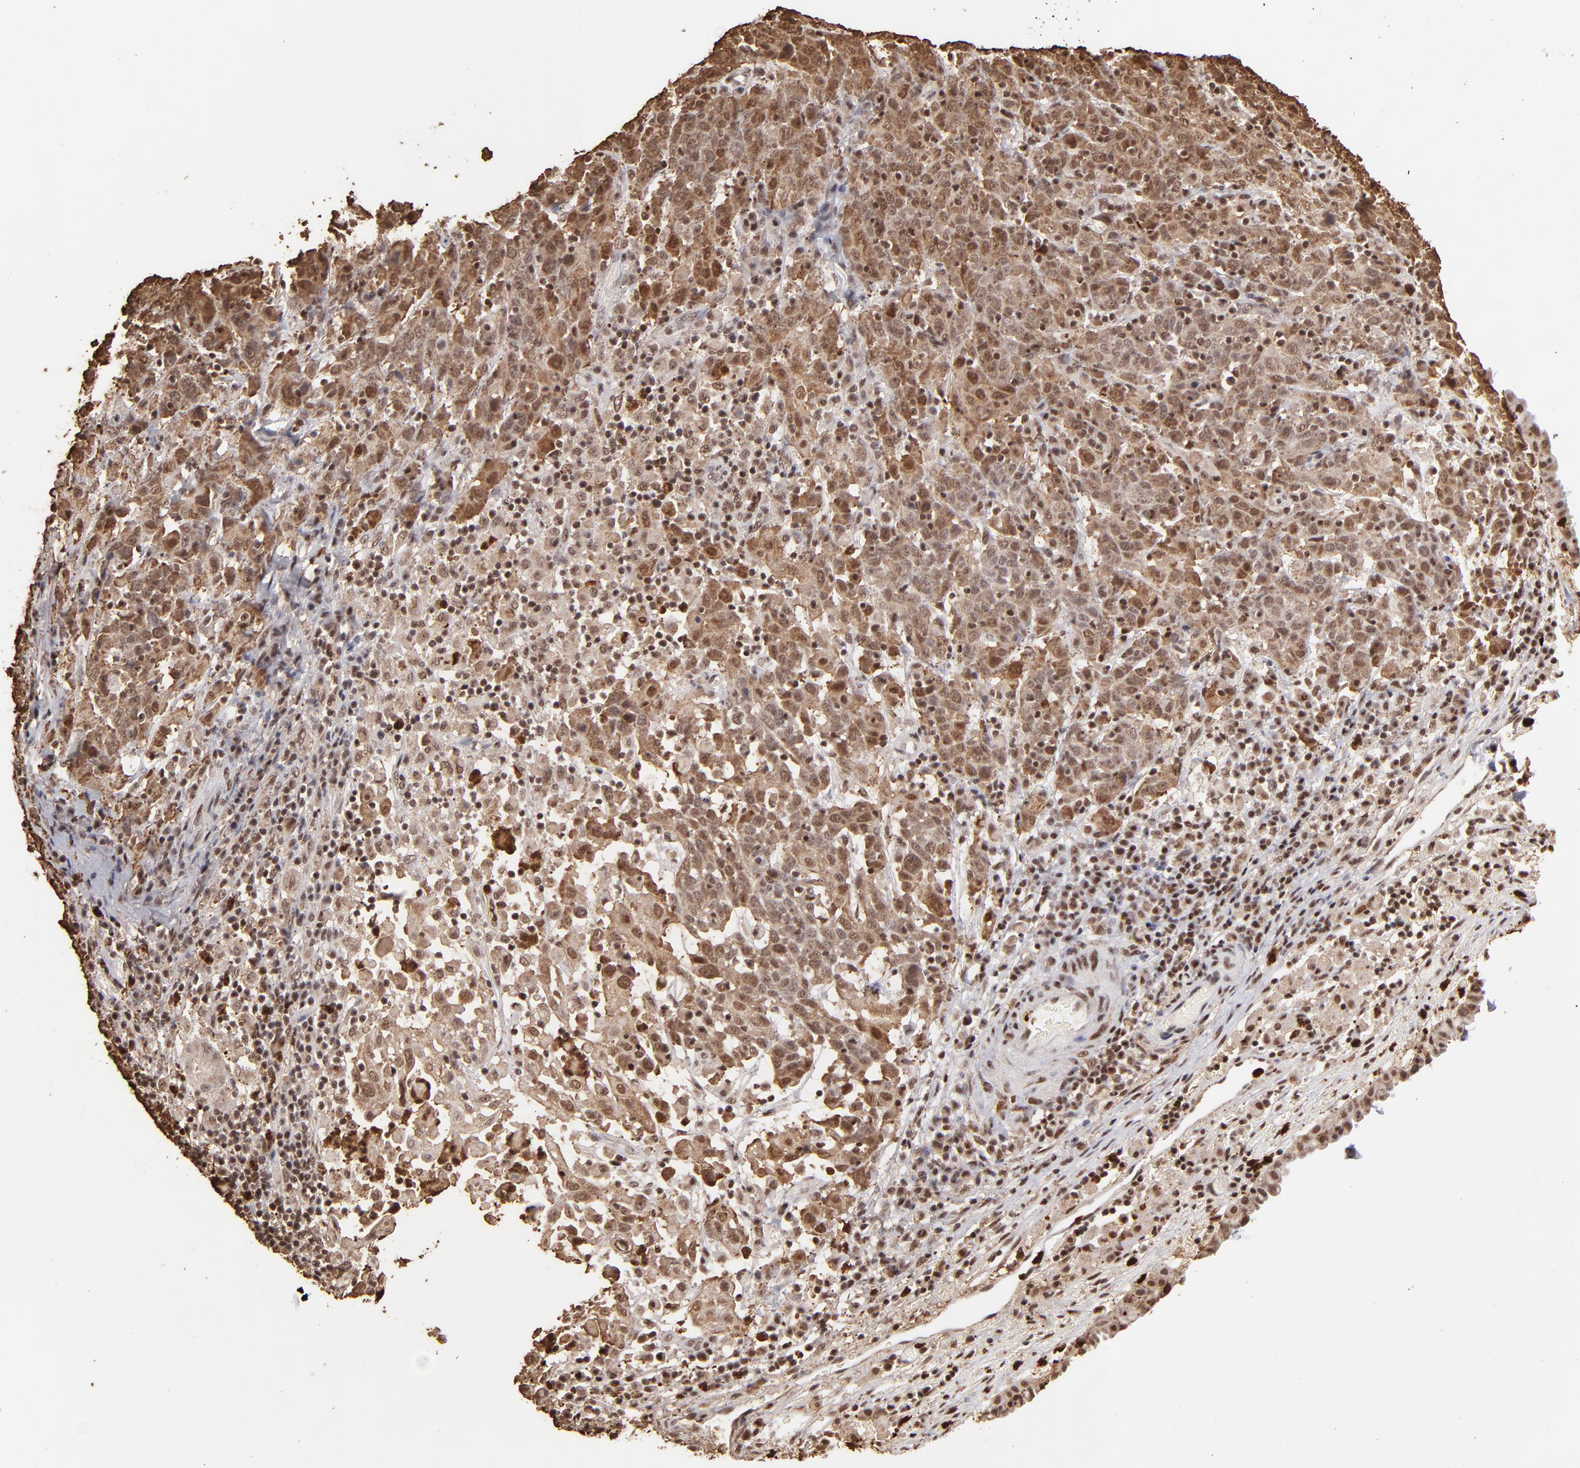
{"staining": {"intensity": "moderate", "quantity": ">75%", "location": "cytoplasmic/membranous,nuclear"}, "tissue": "cervical cancer", "cell_type": "Tumor cells", "image_type": "cancer", "snomed": [{"axis": "morphology", "description": "Normal tissue, NOS"}, {"axis": "morphology", "description": "Squamous cell carcinoma, NOS"}, {"axis": "topography", "description": "Cervix"}], "caption": "Tumor cells show medium levels of moderate cytoplasmic/membranous and nuclear positivity in about >75% of cells in human cervical cancer.", "gene": "ZFX", "patient": {"sex": "female", "age": 67}}